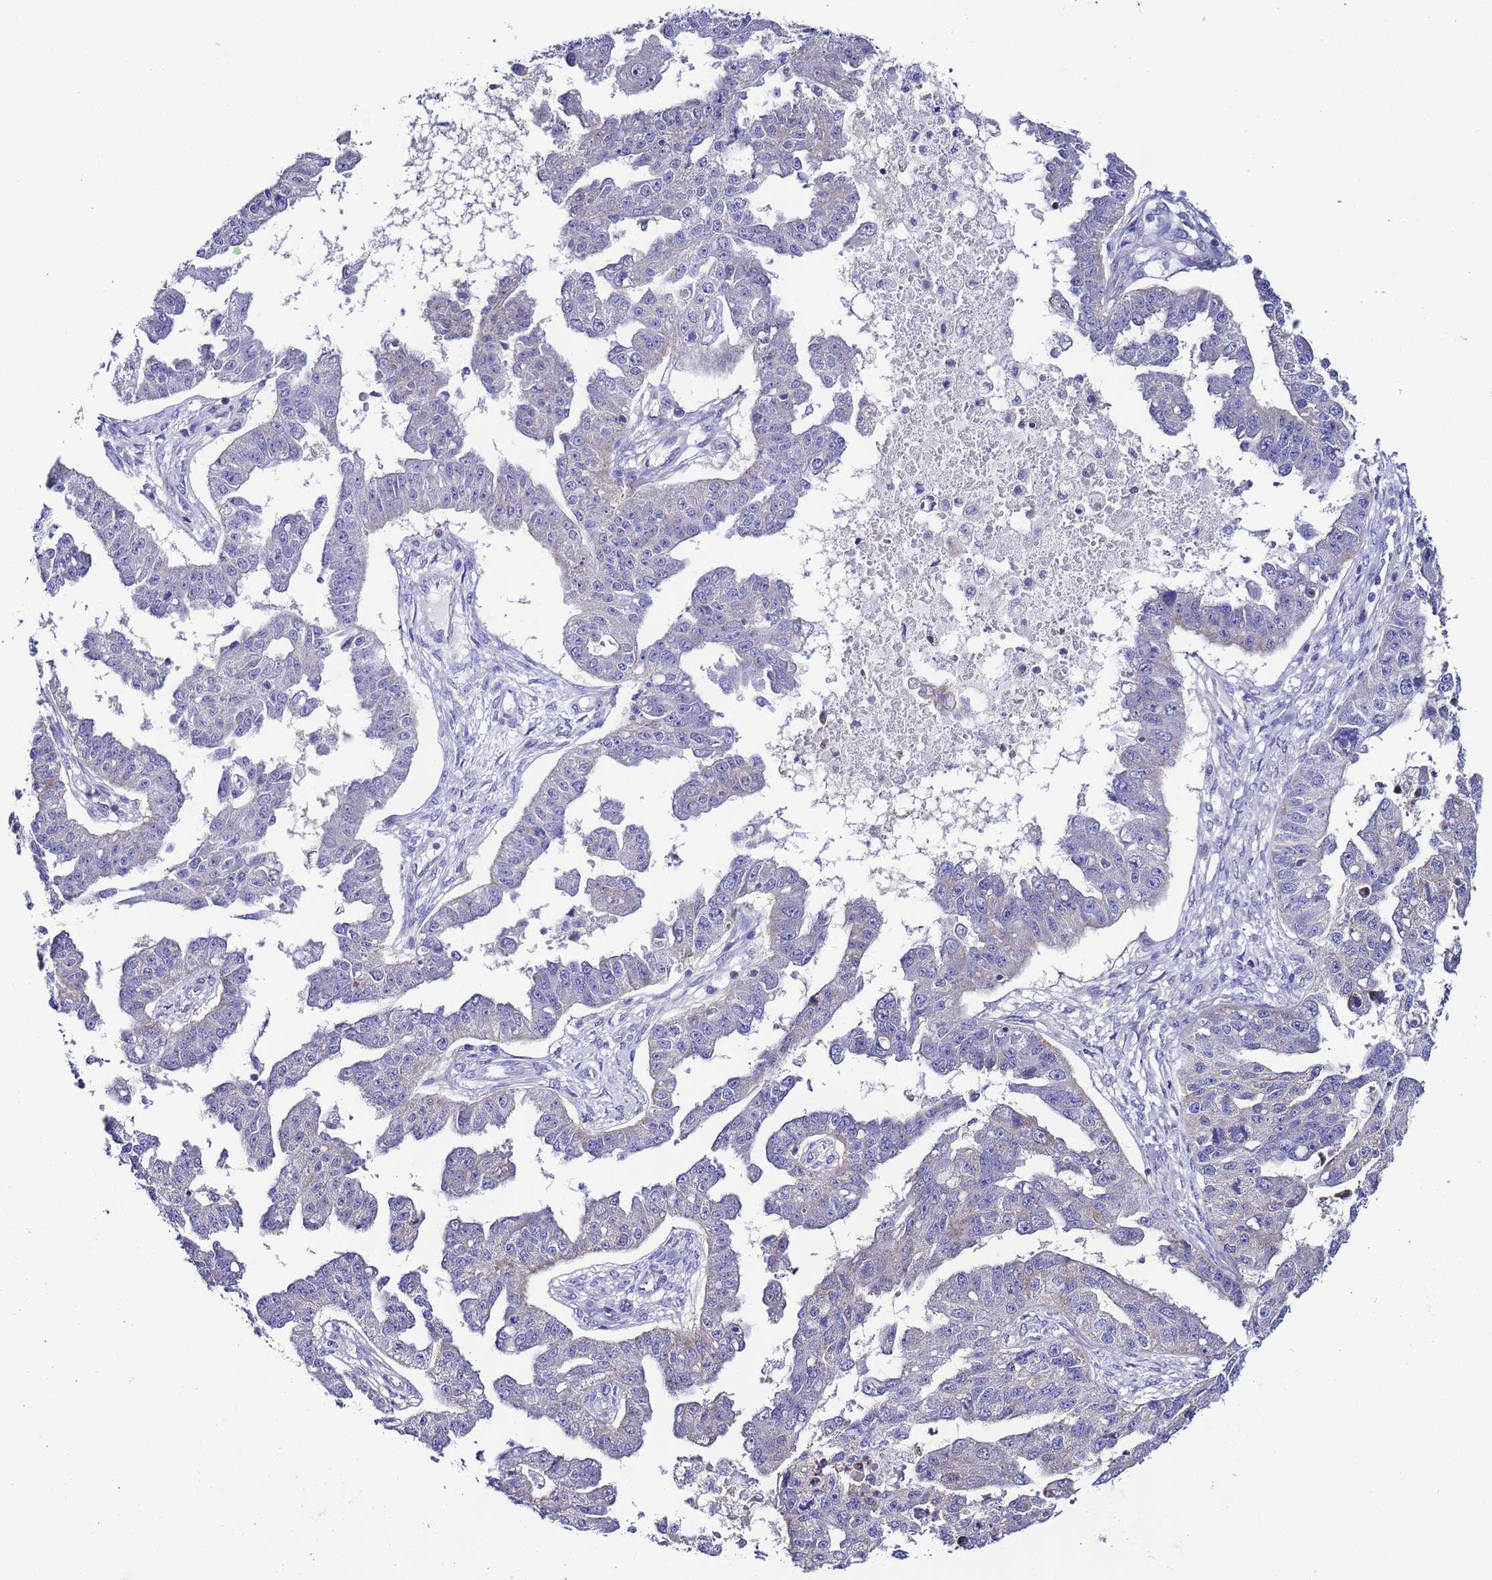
{"staining": {"intensity": "negative", "quantity": "none", "location": "none"}, "tissue": "ovarian cancer", "cell_type": "Tumor cells", "image_type": "cancer", "snomed": [{"axis": "morphology", "description": "Cystadenocarcinoma, serous, NOS"}, {"axis": "topography", "description": "Ovary"}], "caption": "The histopathology image shows no significant positivity in tumor cells of serous cystadenocarcinoma (ovarian).", "gene": "UEVLD", "patient": {"sex": "female", "age": 58}}